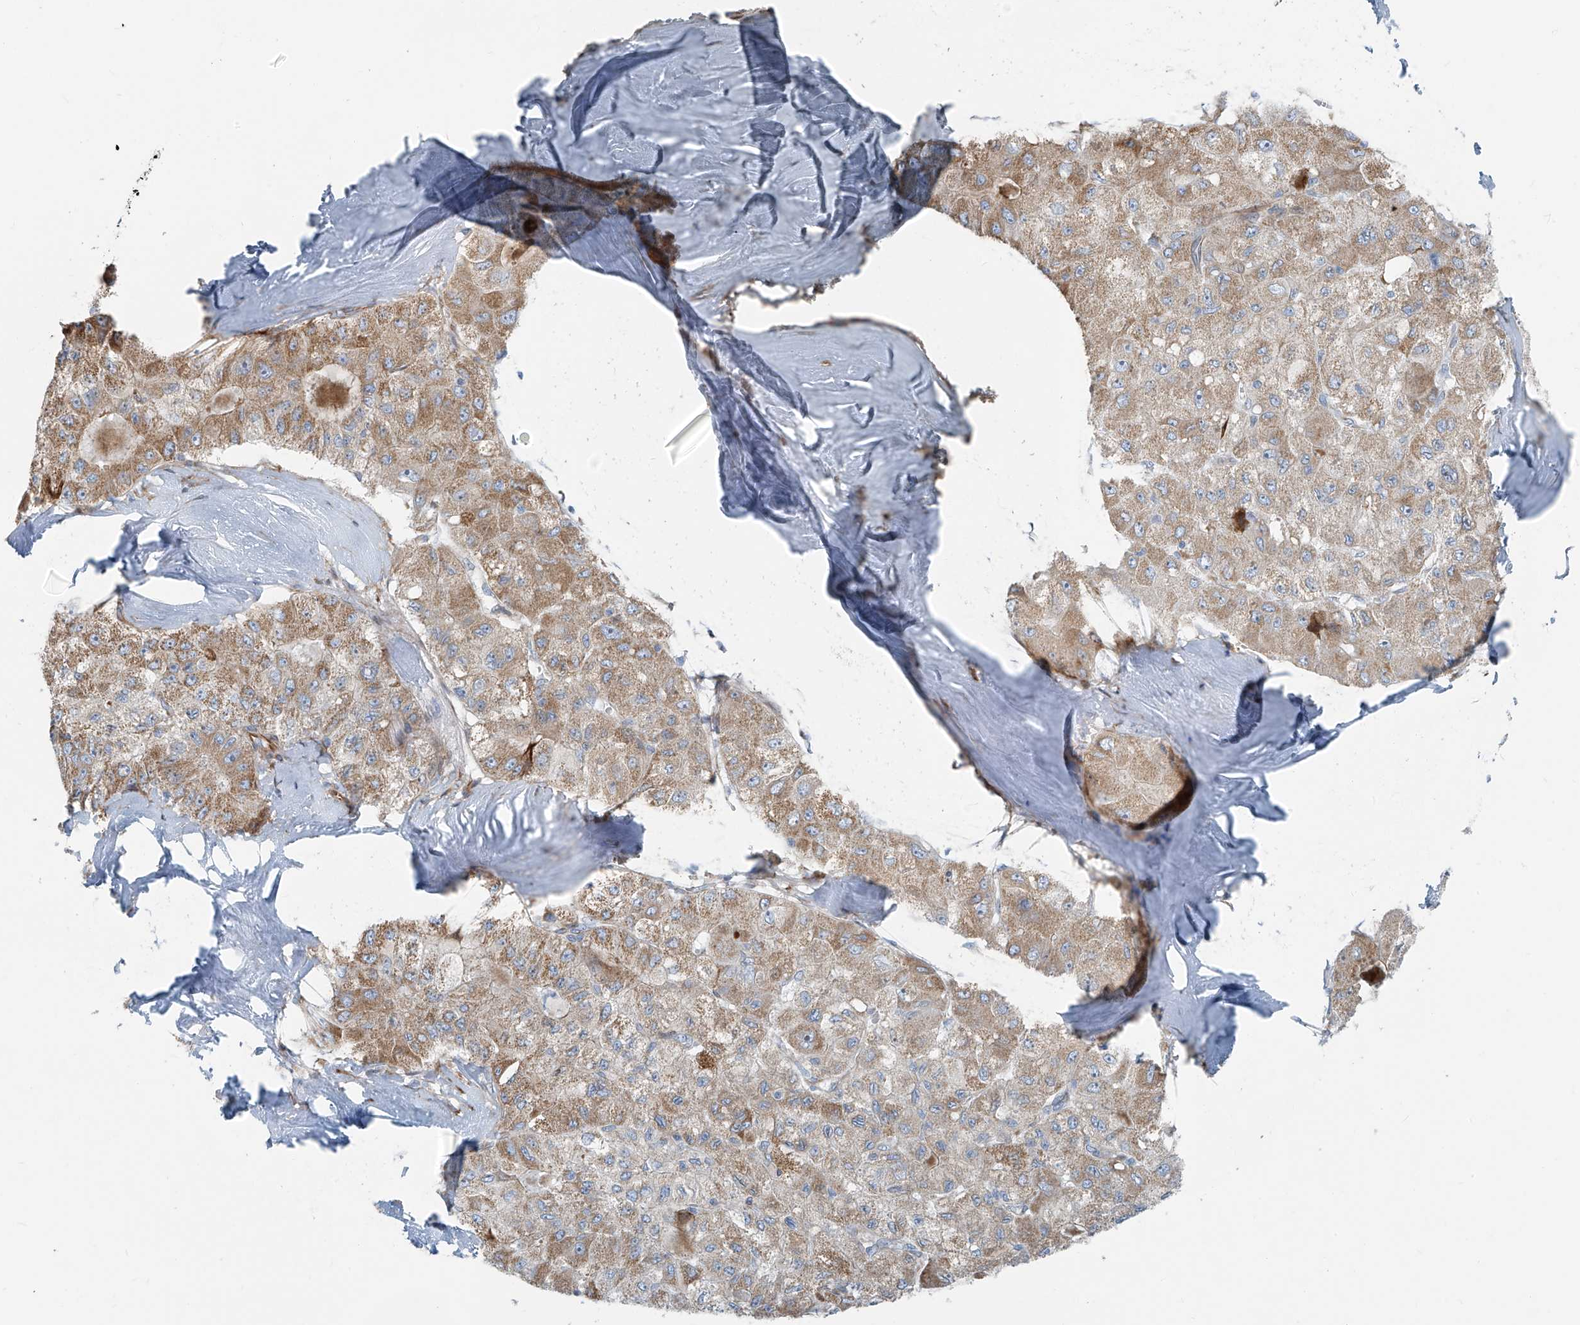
{"staining": {"intensity": "moderate", "quantity": ">75%", "location": "cytoplasmic/membranous"}, "tissue": "liver cancer", "cell_type": "Tumor cells", "image_type": "cancer", "snomed": [{"axis": "morphology", "description": "Carcinoma, Hepatocellular, NOS"}, {"axis": "topography", "description": "Liver"}], "caption": "Tumor cells display medium levels of moderate cytoplasmic/membranous staining in about >75% of cells in liver hepatocellular carcinoma. Ihc stains the protein in brown and the nuclei are stained blue.", "gene": "HIC2", "patient": {"sex": "male", "age": 80}}